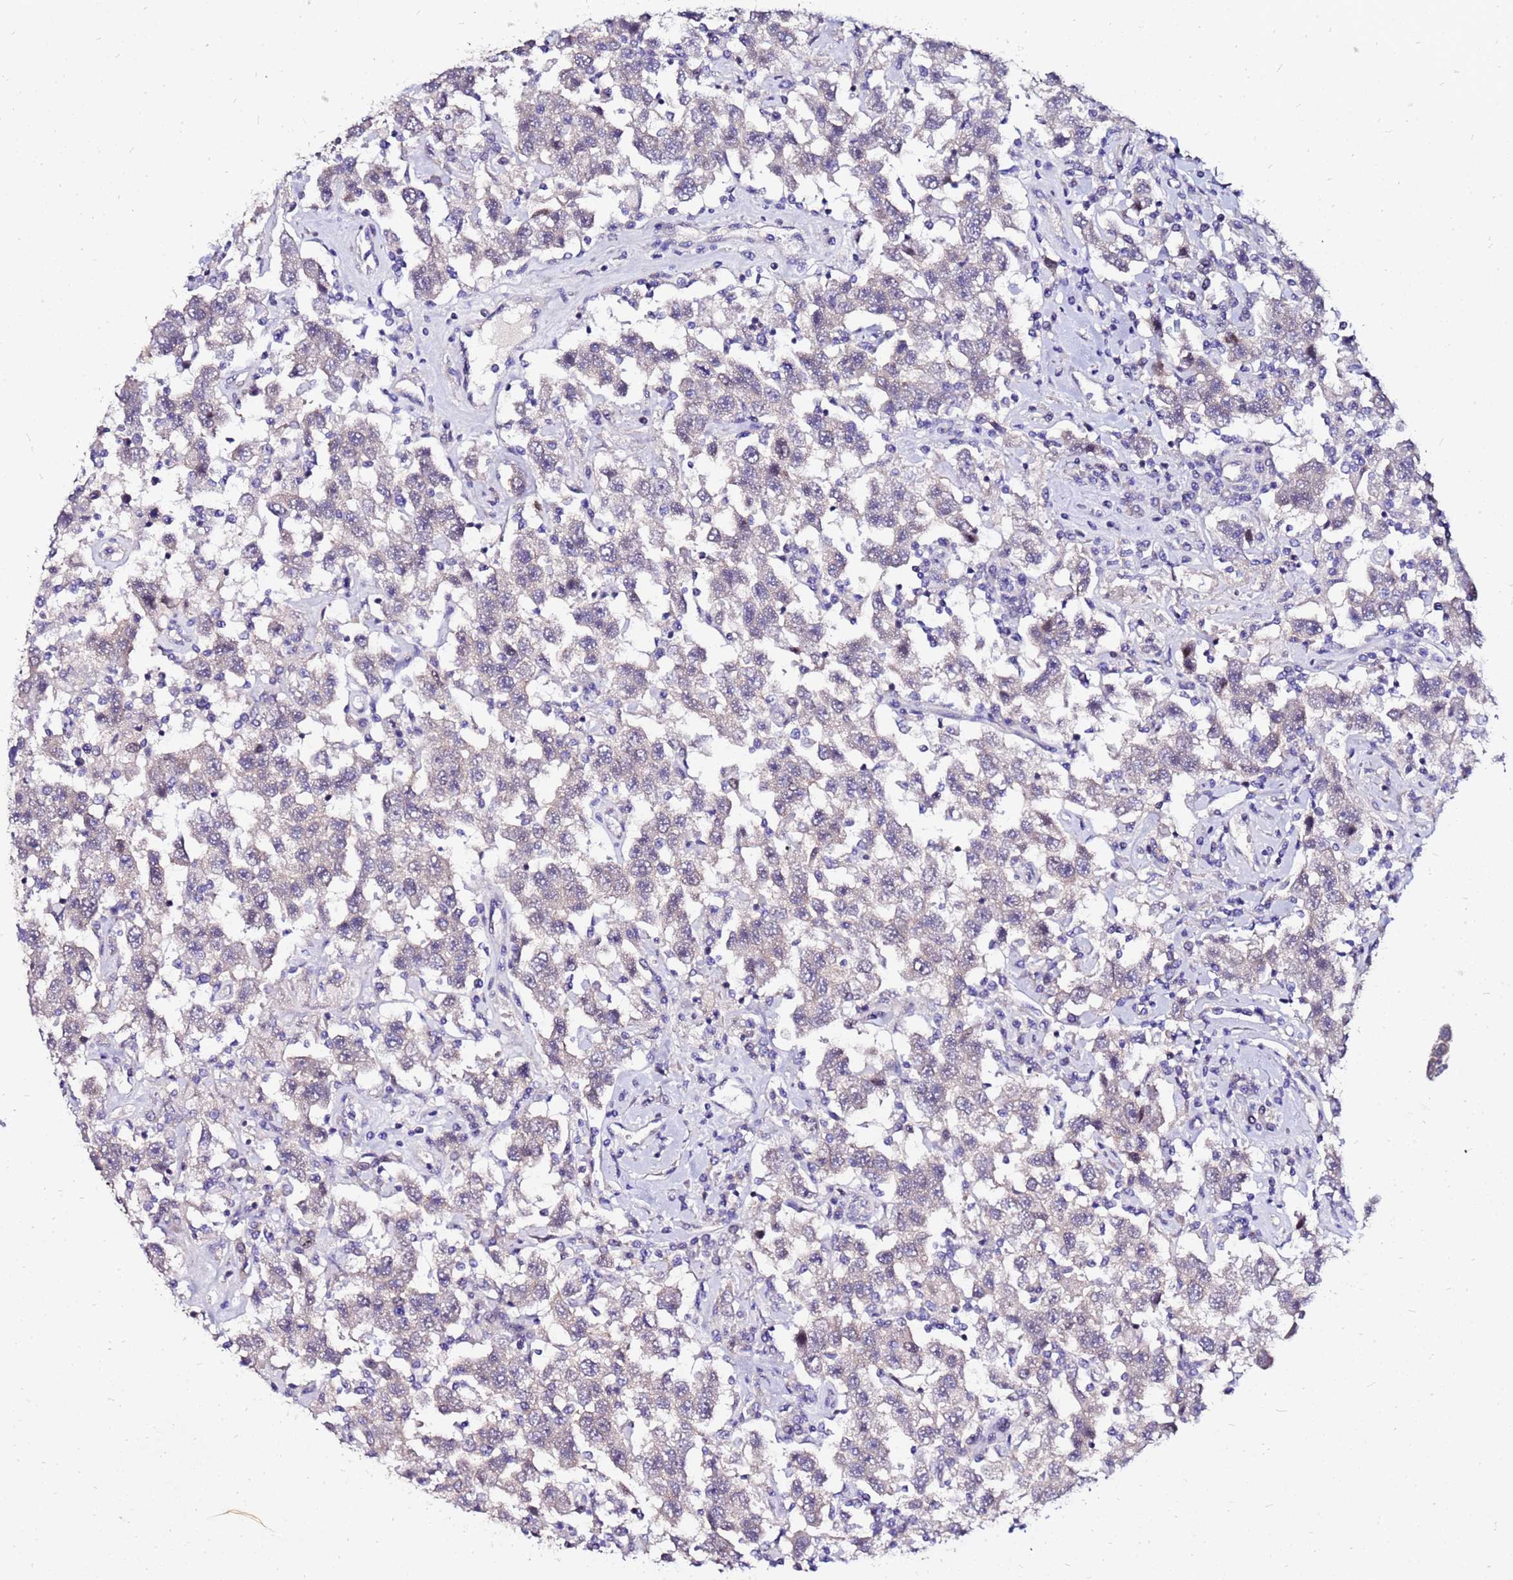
{"staining": {"intensity": "negative", "quantity": "none", "location": "none"}, "tissue": "testis cancer", "cell_type": "Tumor cells", "image_type": "cancer", "snomed": [{"axis": "morphology", "description": "Seminoma, NOS"}, {"axis": "topography", "description": "Testis"}], "caption": "Seminoma (testis) was stained to show a protein in brown. There is no significant positivity in tumor cells. Nuclei are stained in blue.", "gene": "ARHGEF5", "patient": {"sex": "male", "age": 41}}